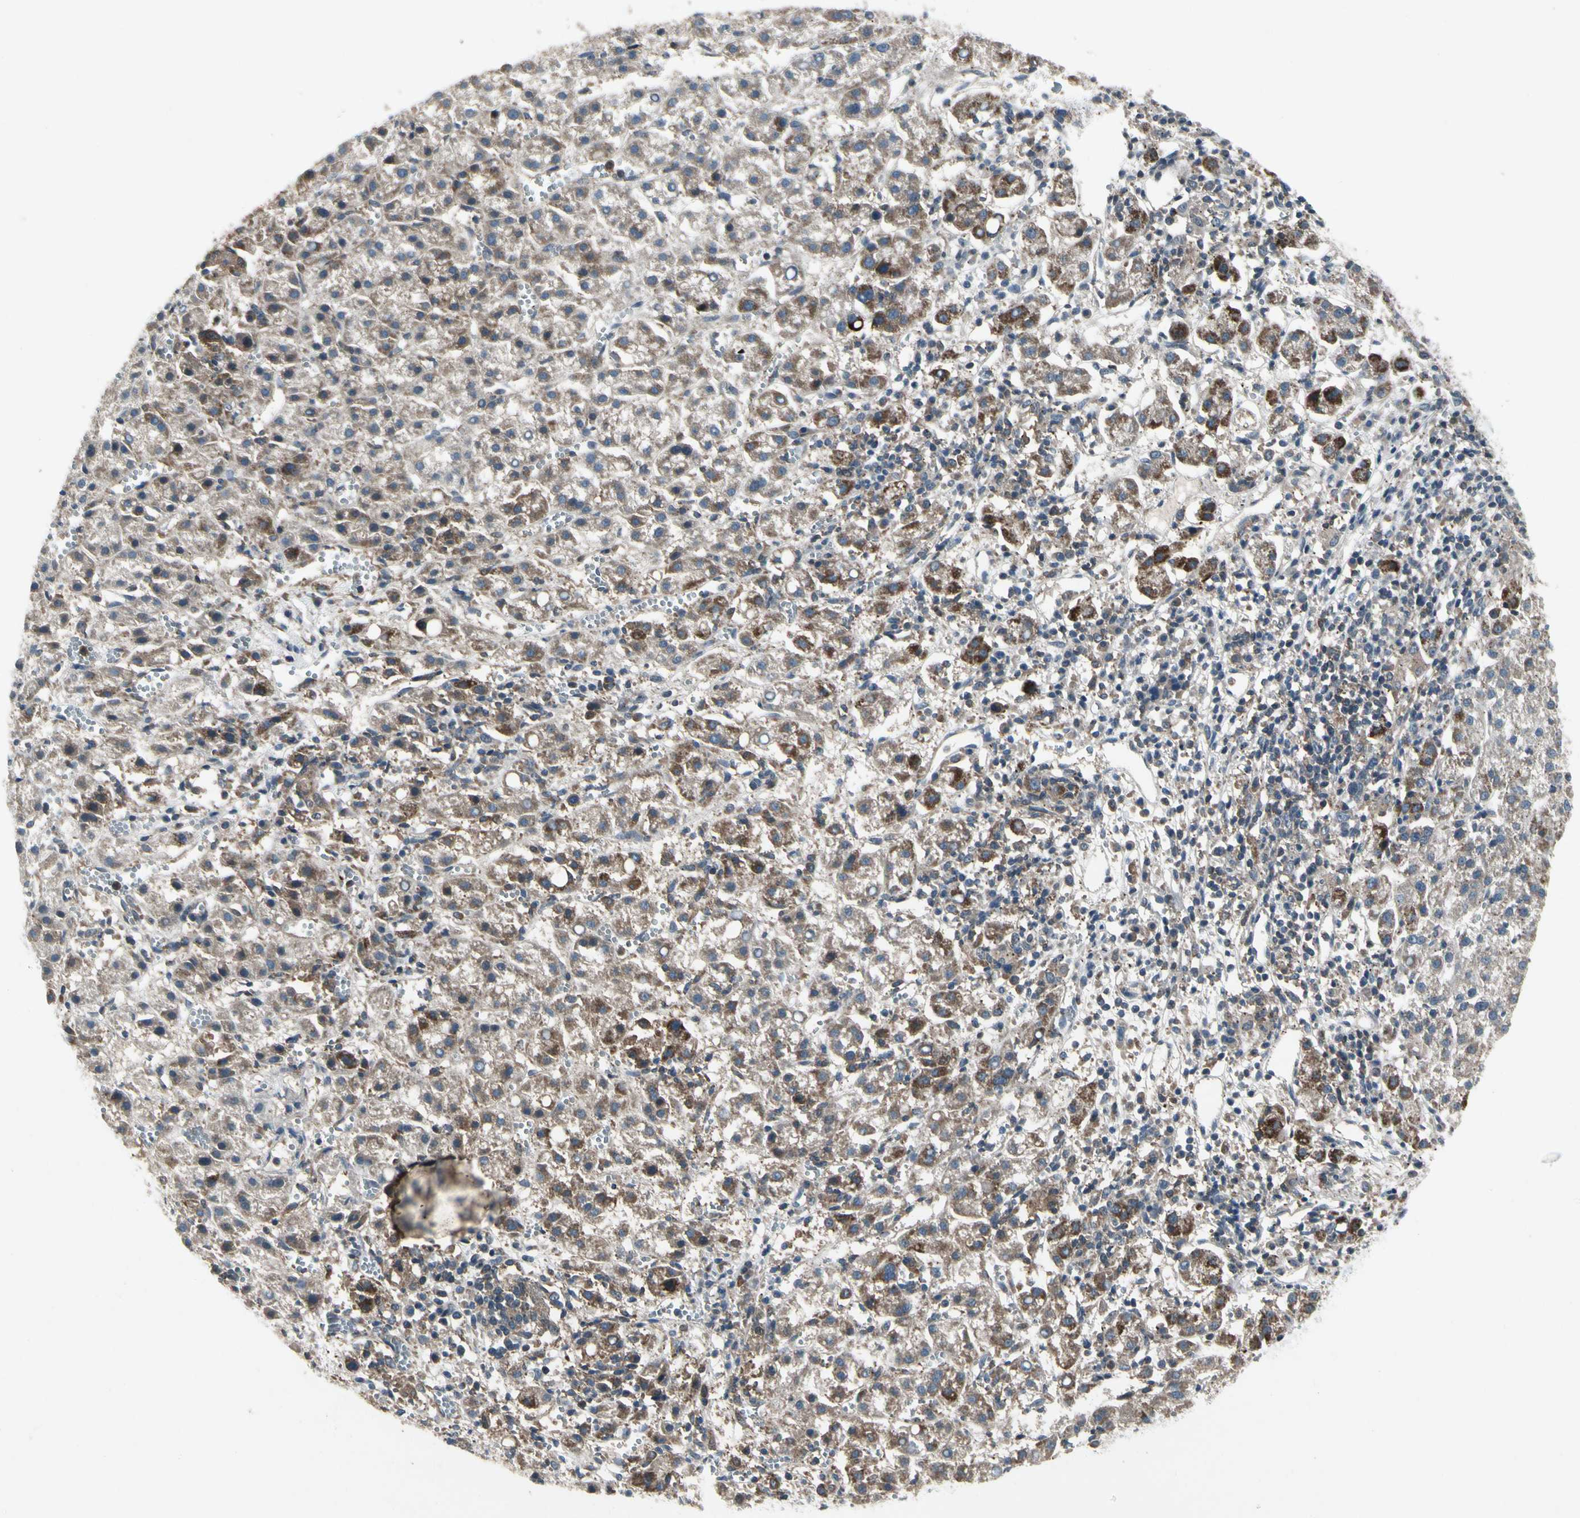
{"staining": {"intensity": "moderate", "quantity": "25%-75%", "location": "cytoplasmic/membranous"}, "tissue": "liver cancer", "cell_type": "Tumor cells", "image_type": "cancer", "snomed": [{"axis": "morphology", "description": "Carcinoma, Hepatocellular, NOS"}, {"axis": "topography", "description": "Liver"}], "caption": "Immunohistochemical staining of liver cancer demonstrates moderate cytoplasmic/membranous protein staining in approximately 25%-75% of tumor cells.", "gene": "NMI", "patient": {"sex": "female", "age": 58}}